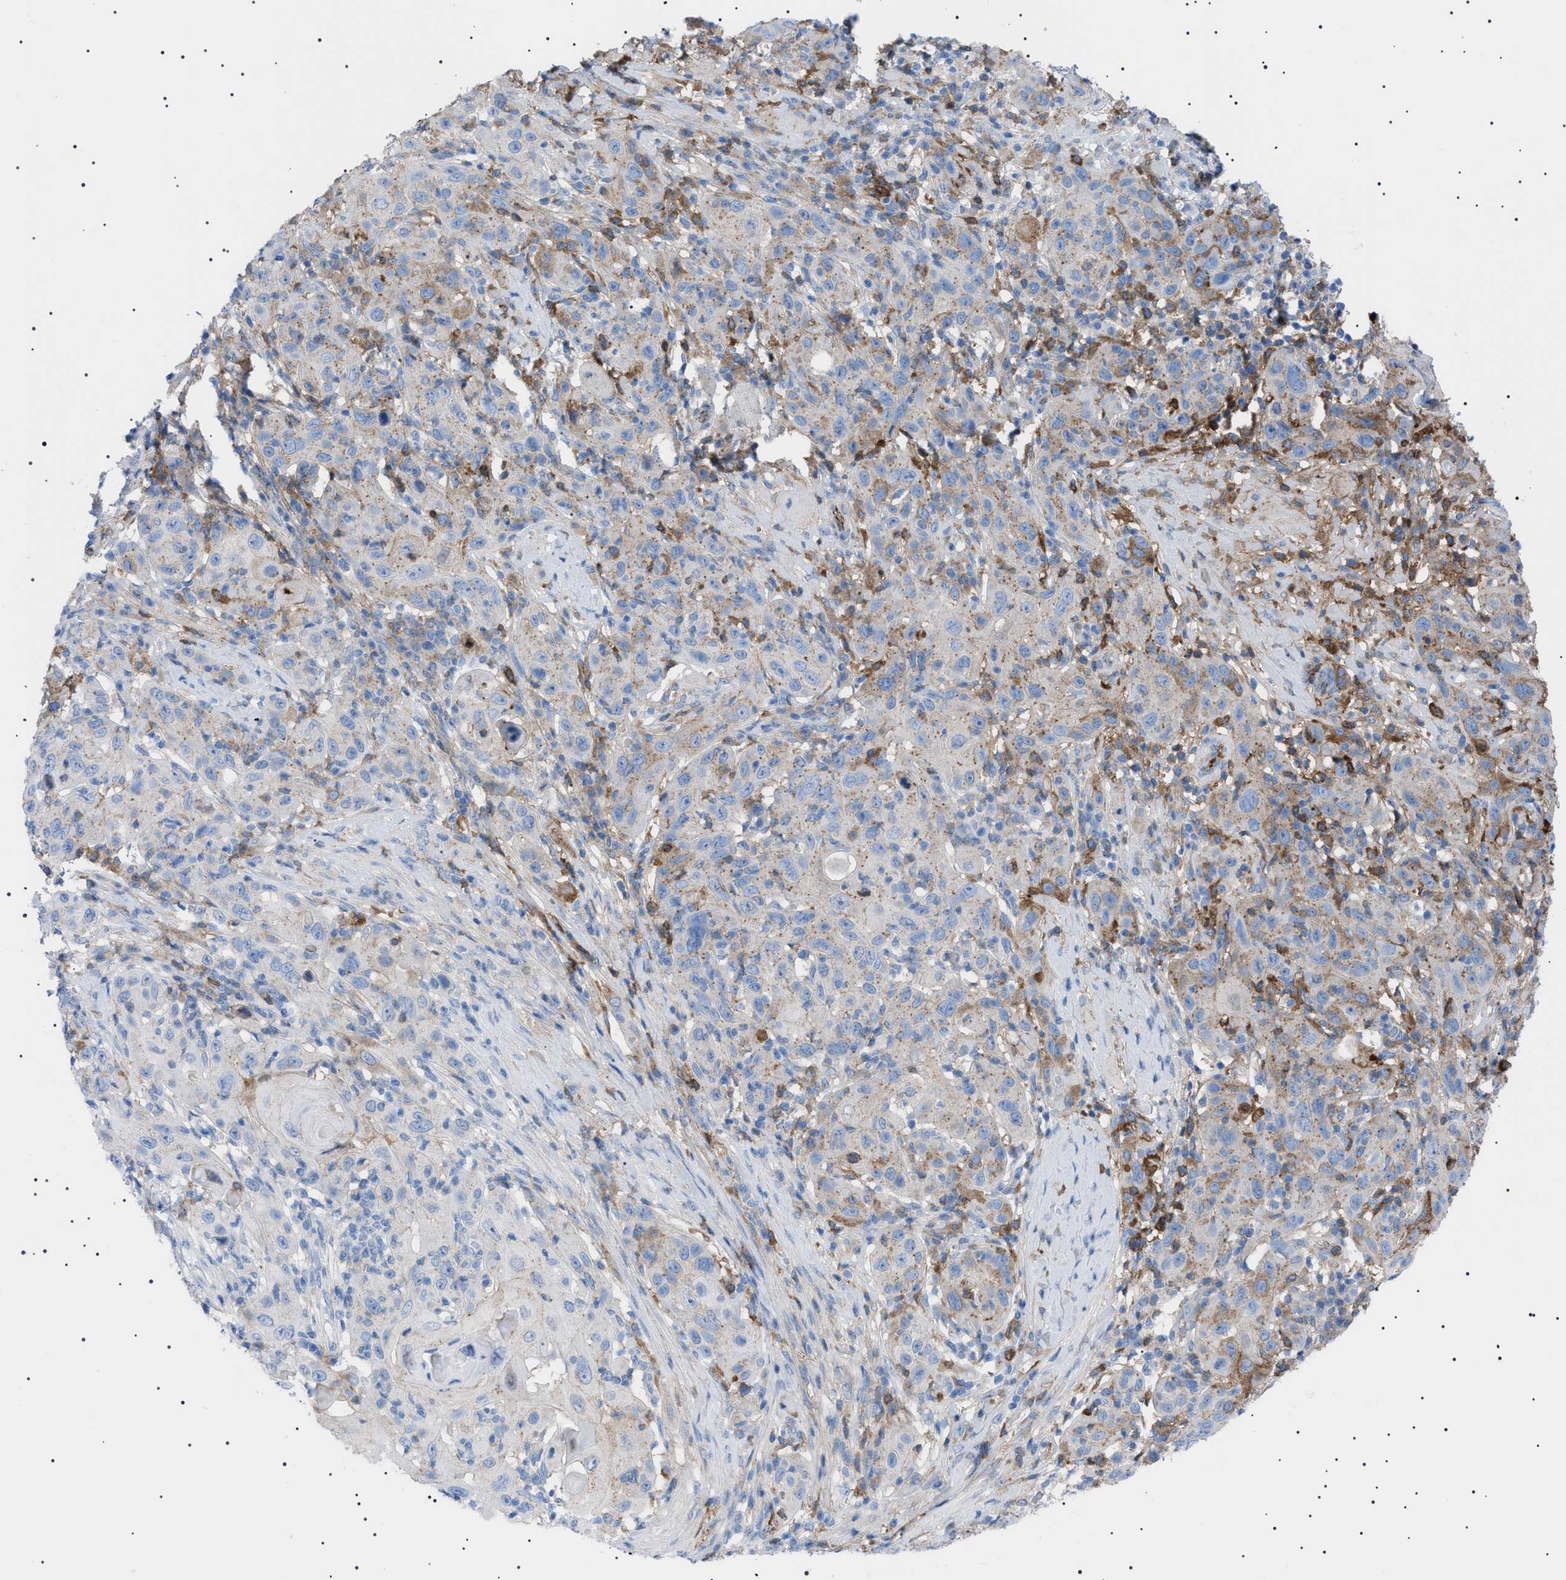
{"staining": {"intensity": "weak", "quantity": "25%-75%", "location": "cytoplasmic/membranous"}, "tissue": "skin cancer", "cell_type": "Tumor cells", "image_type": "cancer", "snomed": [{"axis": "morphology", "description": "Squamous cell carcinoma, NOS"}, {"axis": "topography", "description": "Skin"}], "caption": "Immunohistochemical staining of human skin cancer exhibits weak cytoplasmic/membranous protein positivity in about 25%-75% of tumor cells.", "gene": "LPA", "patient": {"sex": "female", "age": 88}}